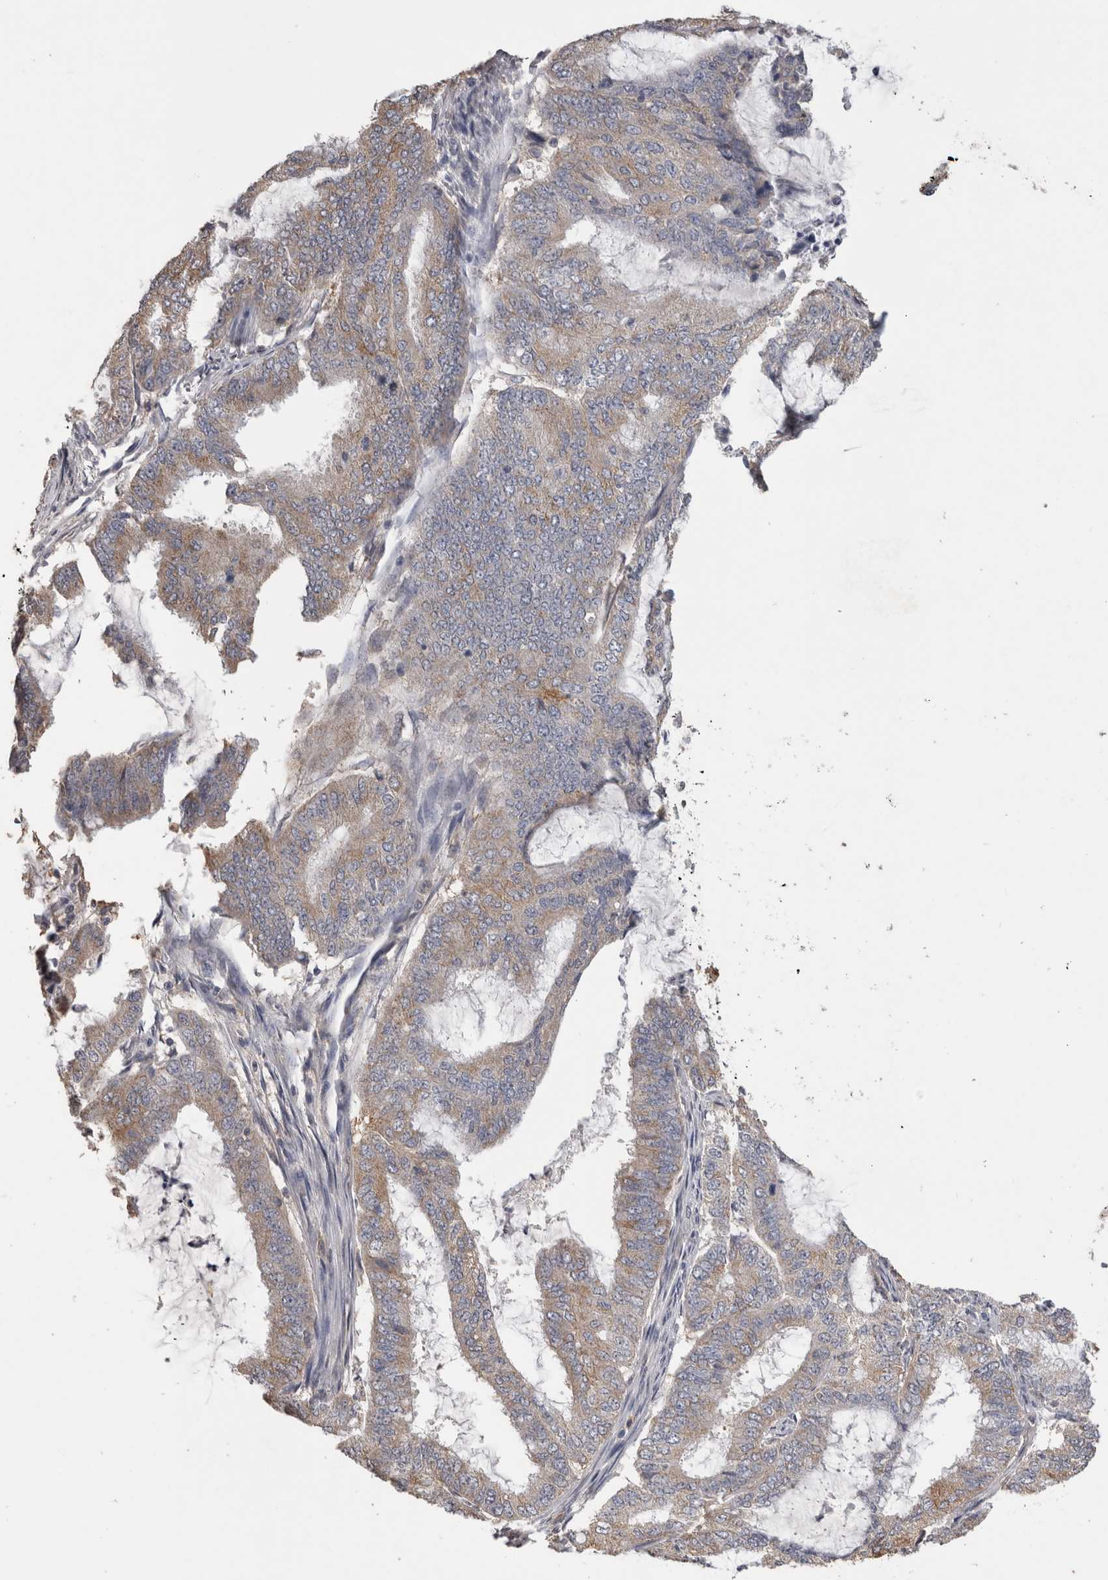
{"staining": {"intensity": "weak", "quantity": ">75%", "location": "cytoplasmic/membranous"}, "tissue": "endometrial cancer", "cell_type": "Tumor cells", "image_type": "cancer", "snomed": [{"axis": "morphology", "description": "Adenocarcinoma, NOS"}, {"axis": "topography", "description": "Endometrium"}], "caption": "Immunohistochemical staining of endometrial adenocarcinoma shows low levels of weak cytoplasmic/membranous staining in approximately >75% of tumor cells.", "gene": "CNTFR", "patient": {"sex": "female", "age": 49}}